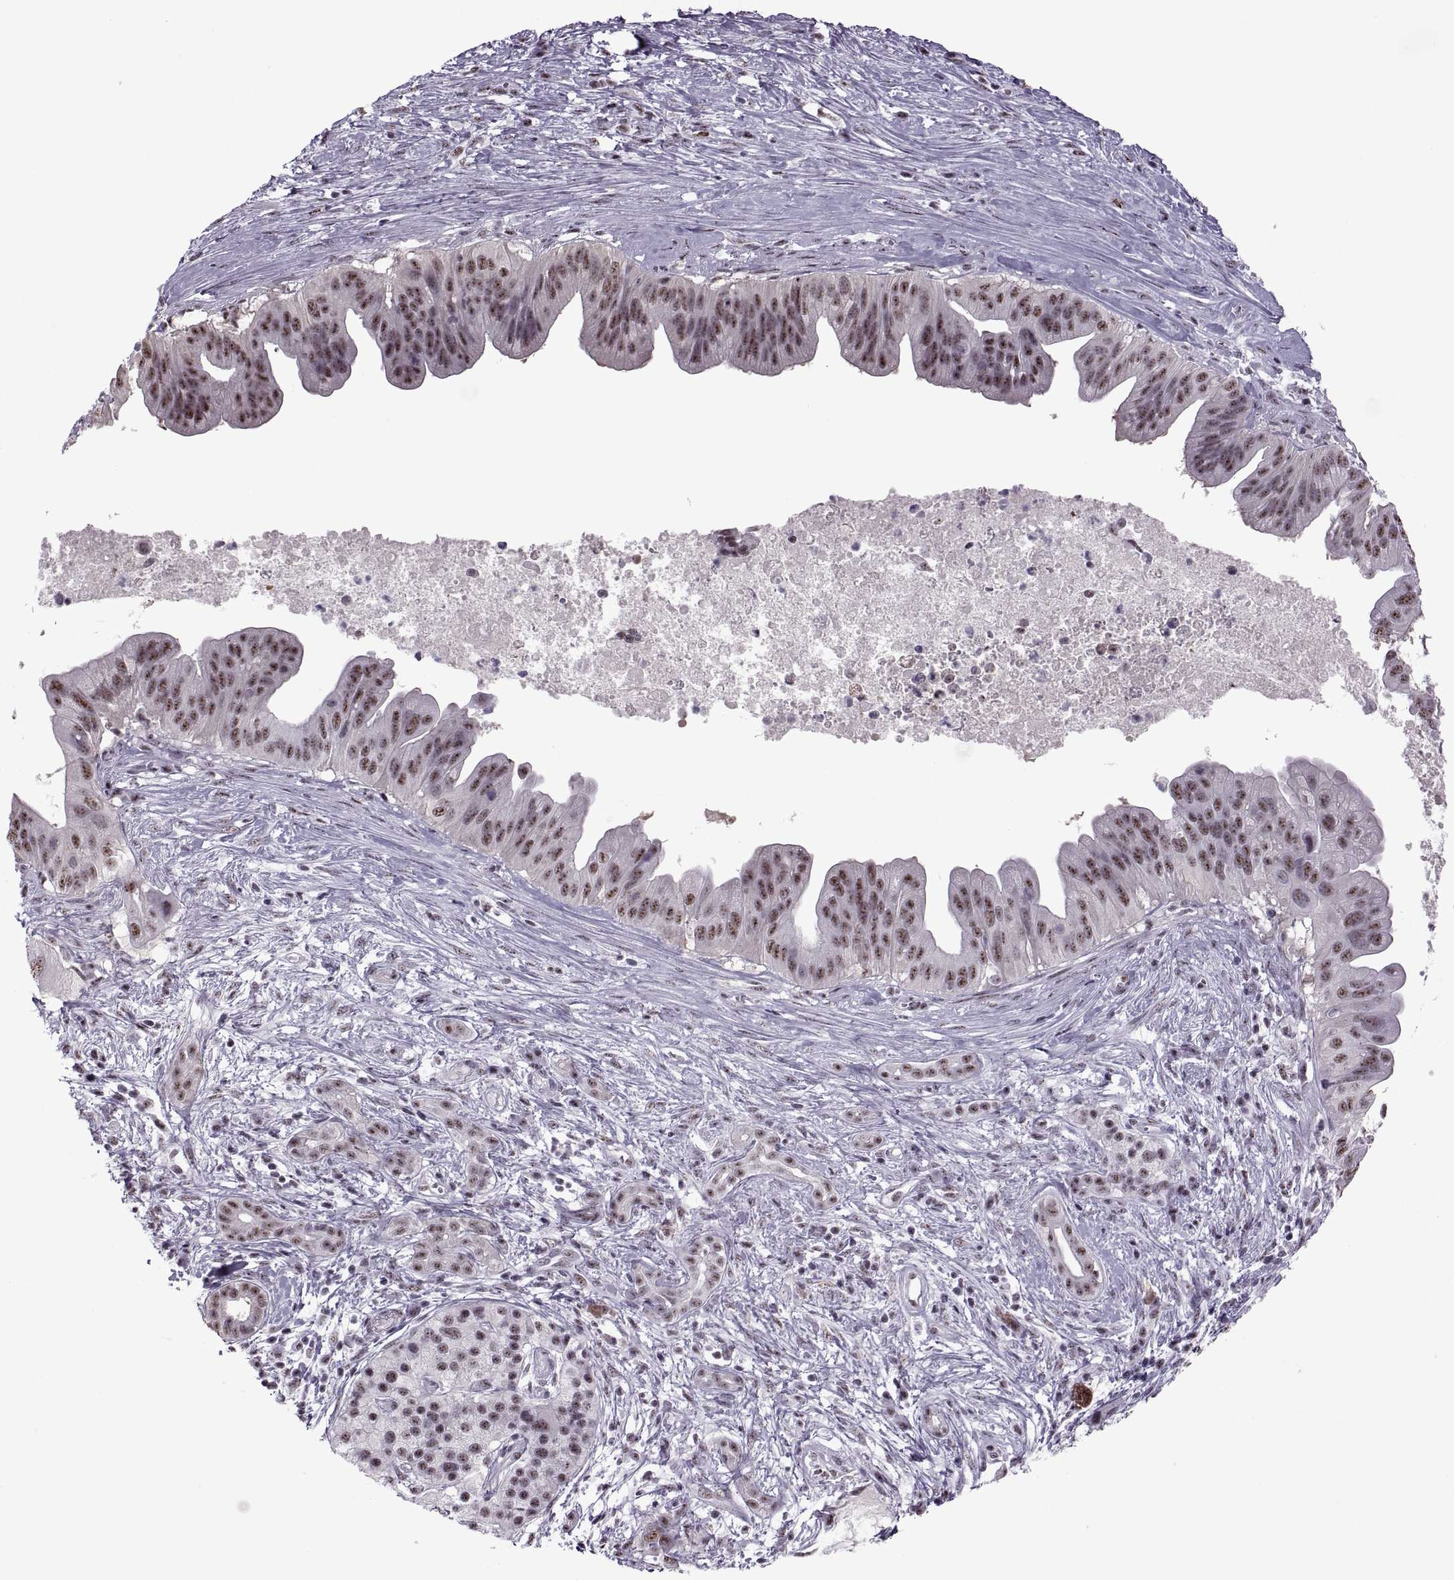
{"staining": {"intensity": "moderate", "quantity": ">75%", "location": "nuclear"}, "tissue": "pancreatic cancer", "cell_type": "Tumor cells", "image_type": "cancer", "snomed": [{"axis": "morphology", "description": "Adenocarcinoma, NOS"}, {"axis": "topography", "description": "Pancreas"}], "caption": "Adenocarcinoma (pancreatic) was stained to show a protein in brown. There is medium levels of moderate nuclear staining in approximately >75% of tumor cells.", "gene": "MAGEA4", "patient": {"sex": "male", "age": 61}}